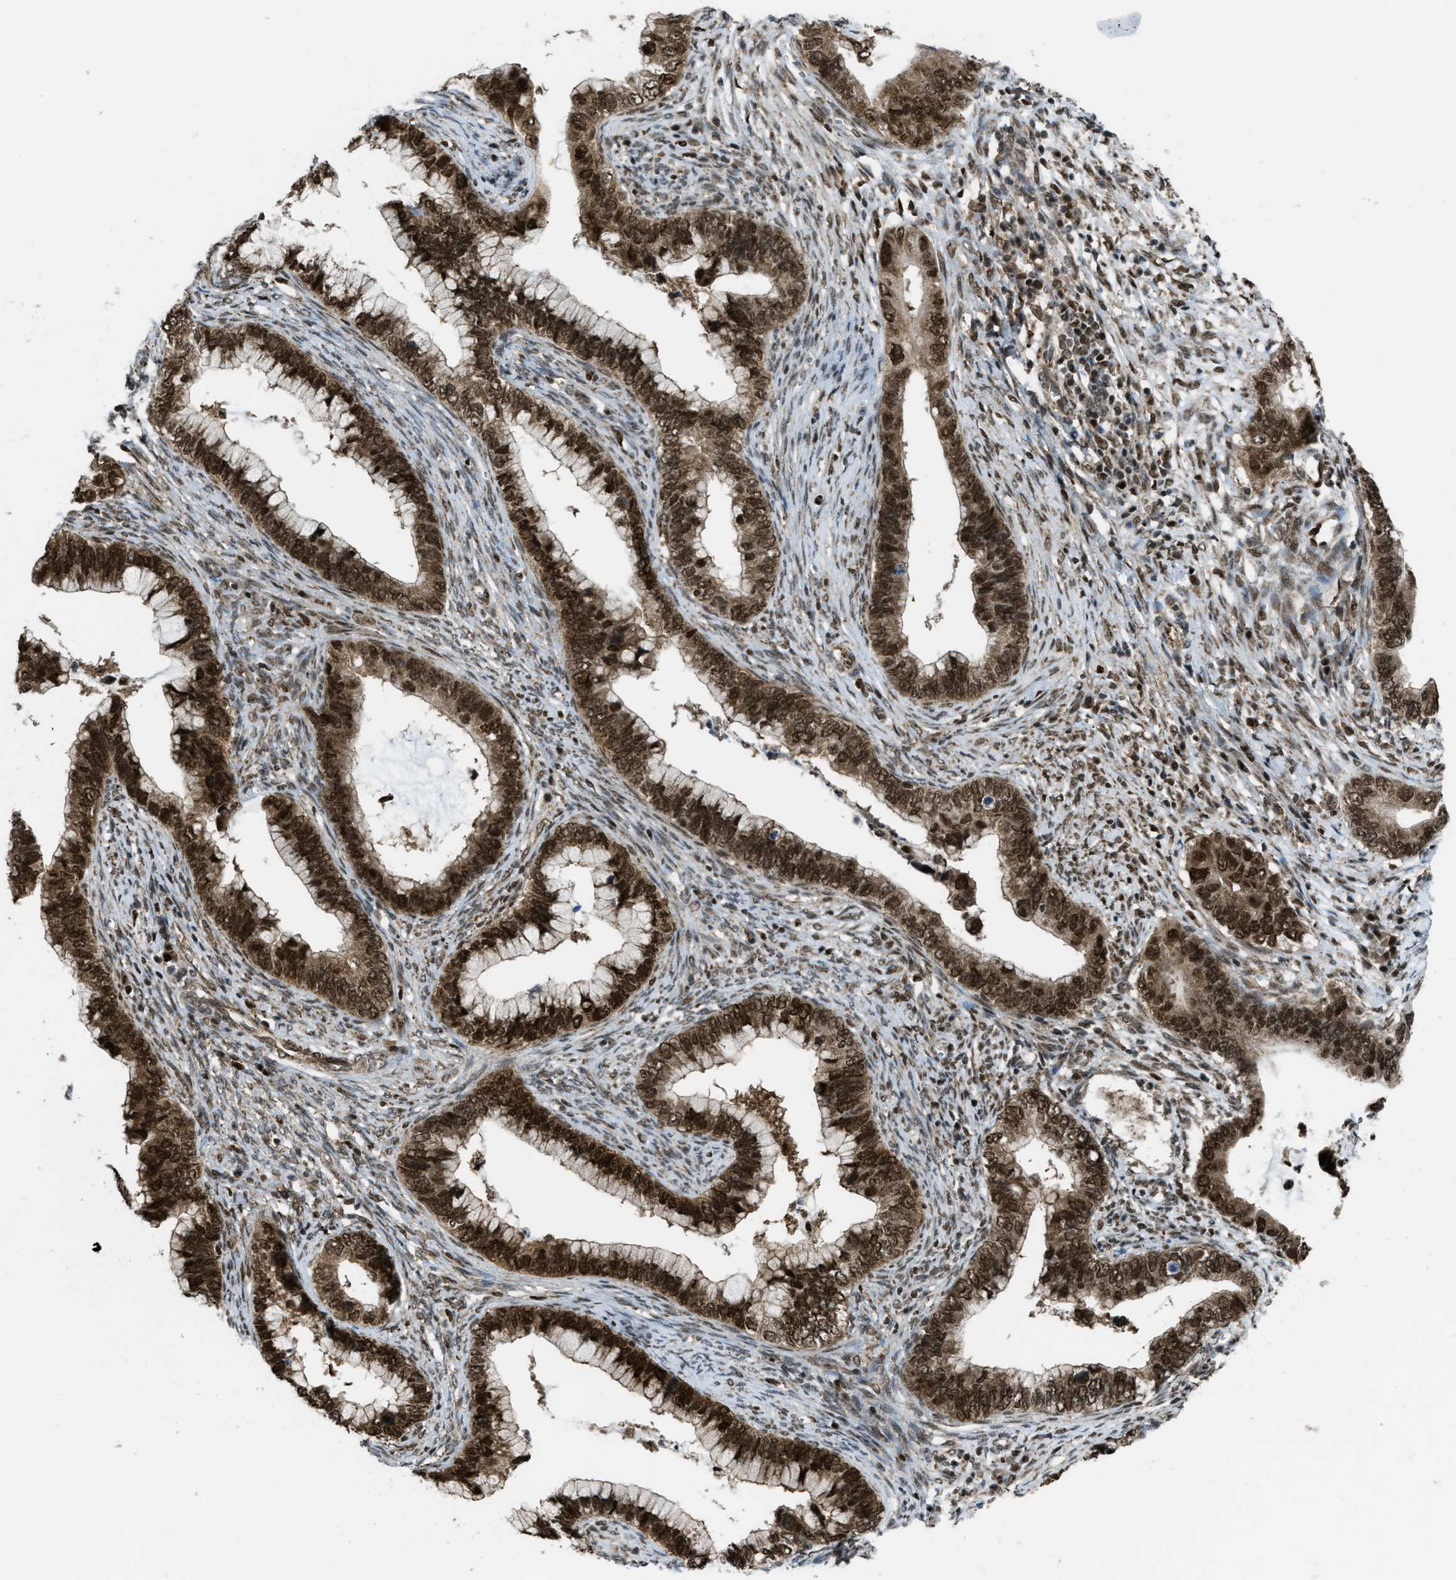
{"staining": {"intensity": "strong", "quantity": ">75%", "location": "cytoplasmic/membranous,nuclear"}, "tissue": "cervical cancer", "cell_type": "Tumor cells", "image_type": "cancer", "snomed": [{"axis": "morphology", "description": "Adenocarcinoma, NOS"}, {"axis": "topography", "description": "Cervix"}], "caption": "Immunohistochemistry staining of cervical adenocarcinoma, which shows high levels of strong cytoplasmic/membranous and nuclear staining in about >75% of tumor cells indicating strong cytoplasmic/membranous and nuclear protein staining. The staining was performed using DAB (3,3'-diaminobenzidine) (brown) for protein detection and nuclei were counterstained in hematoxylin (blue).", "gene": "TNPO1", "patient": {"sex": "female", "age": 44}}